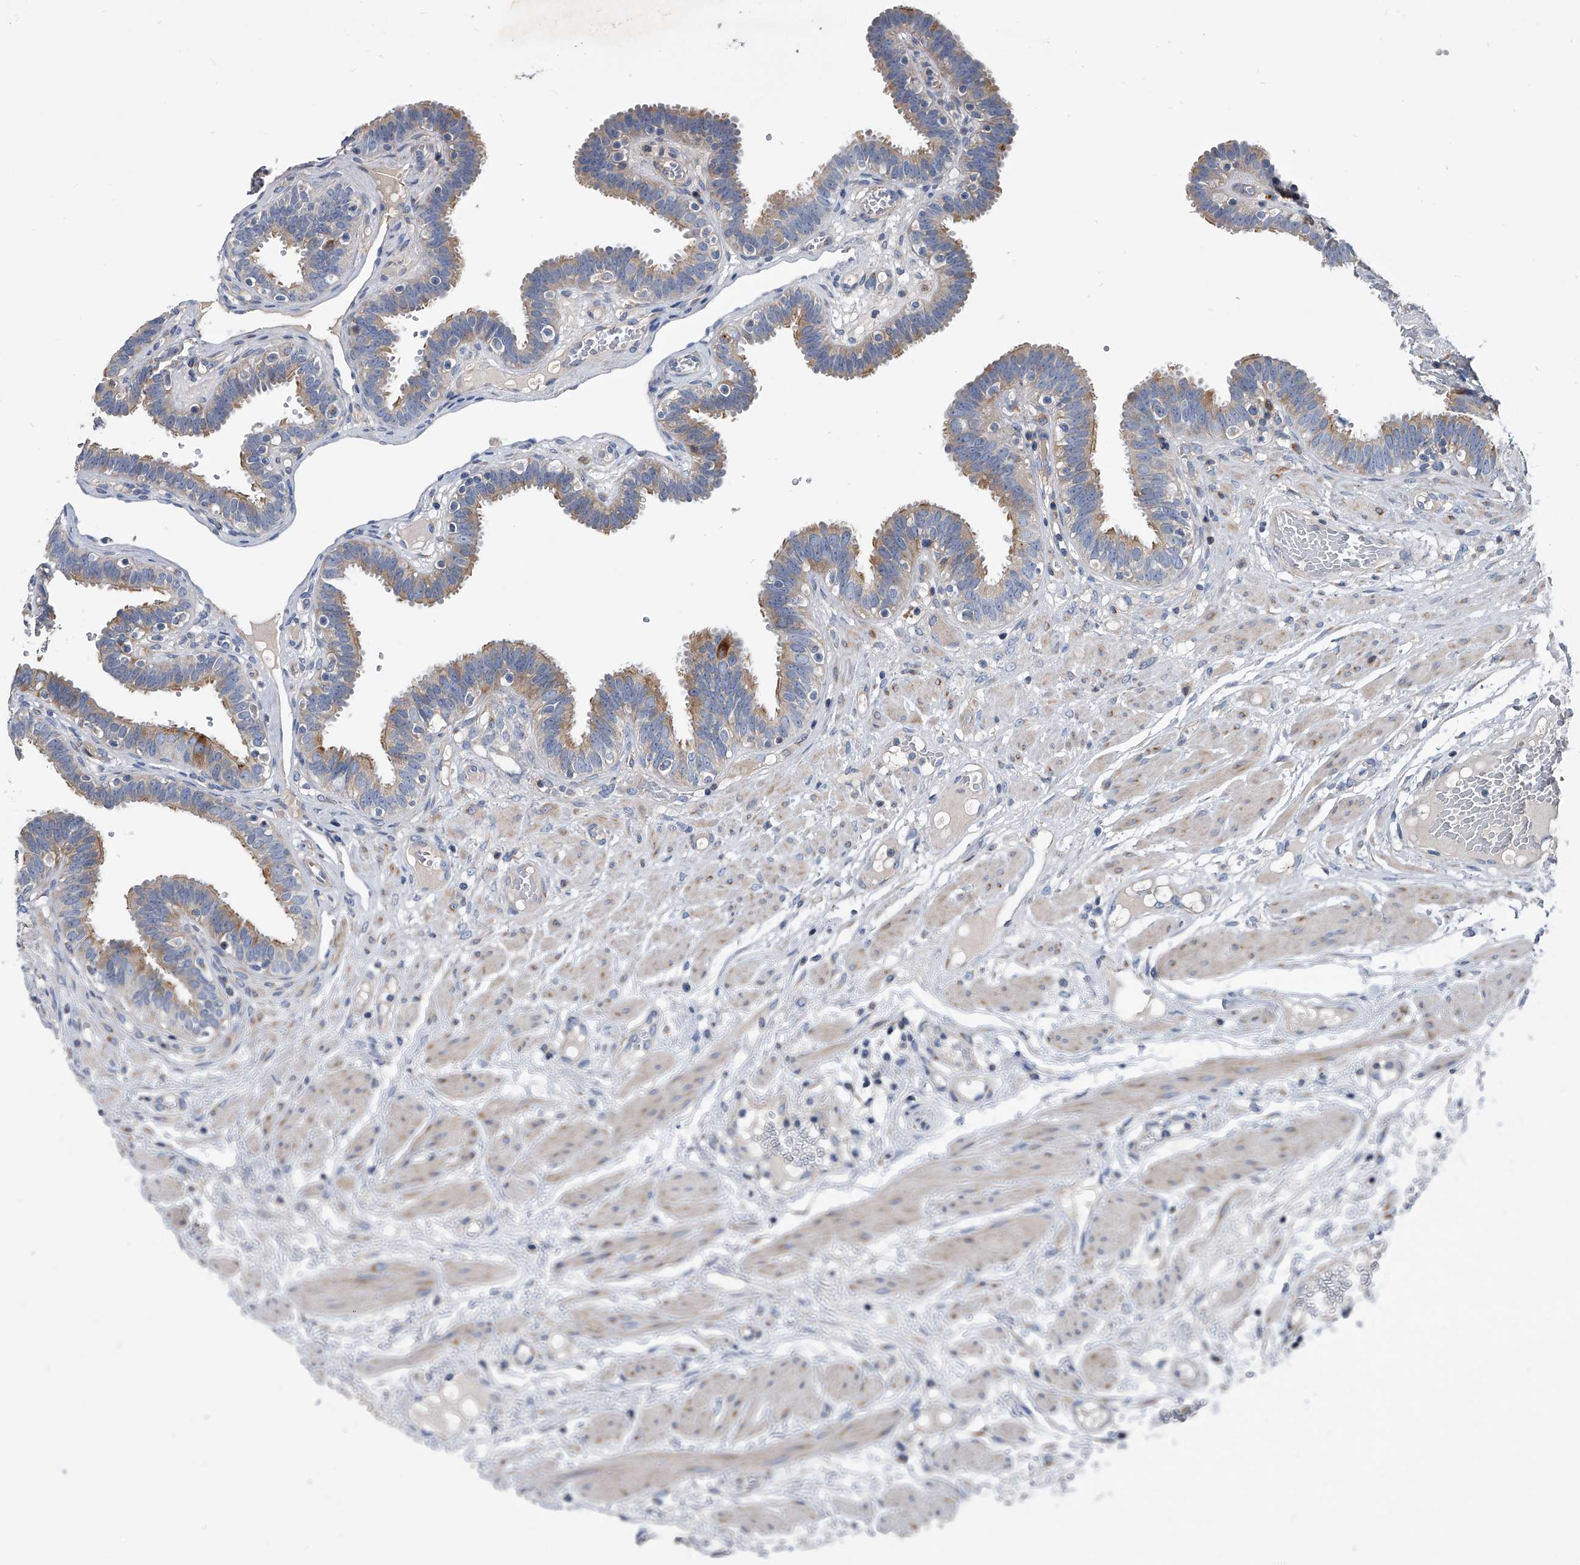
{"staining": {"intensity": "weak", "quantity": "25%-75%", "location": "cytoplasmic/membranous"}, "tissue": "fallopian tube", "cell_type": "Glandular cells", "image_type": "normal", "snomed": [{"axis": "morphology", "description": "Normal tissue, NOS"}, {"axis": "topography", "description": "Fallopian tube"}, {"axis": "topography", "description": "Placenta"}], "caption": "Brown immunohistochemical staining in normal human fallopian tube demonstrates weak cytoplasmic/membranous expression in about 25%-75% of glandular cells.", "gene": "SPP1", "patient": {"sex": "female", "age": 32}}